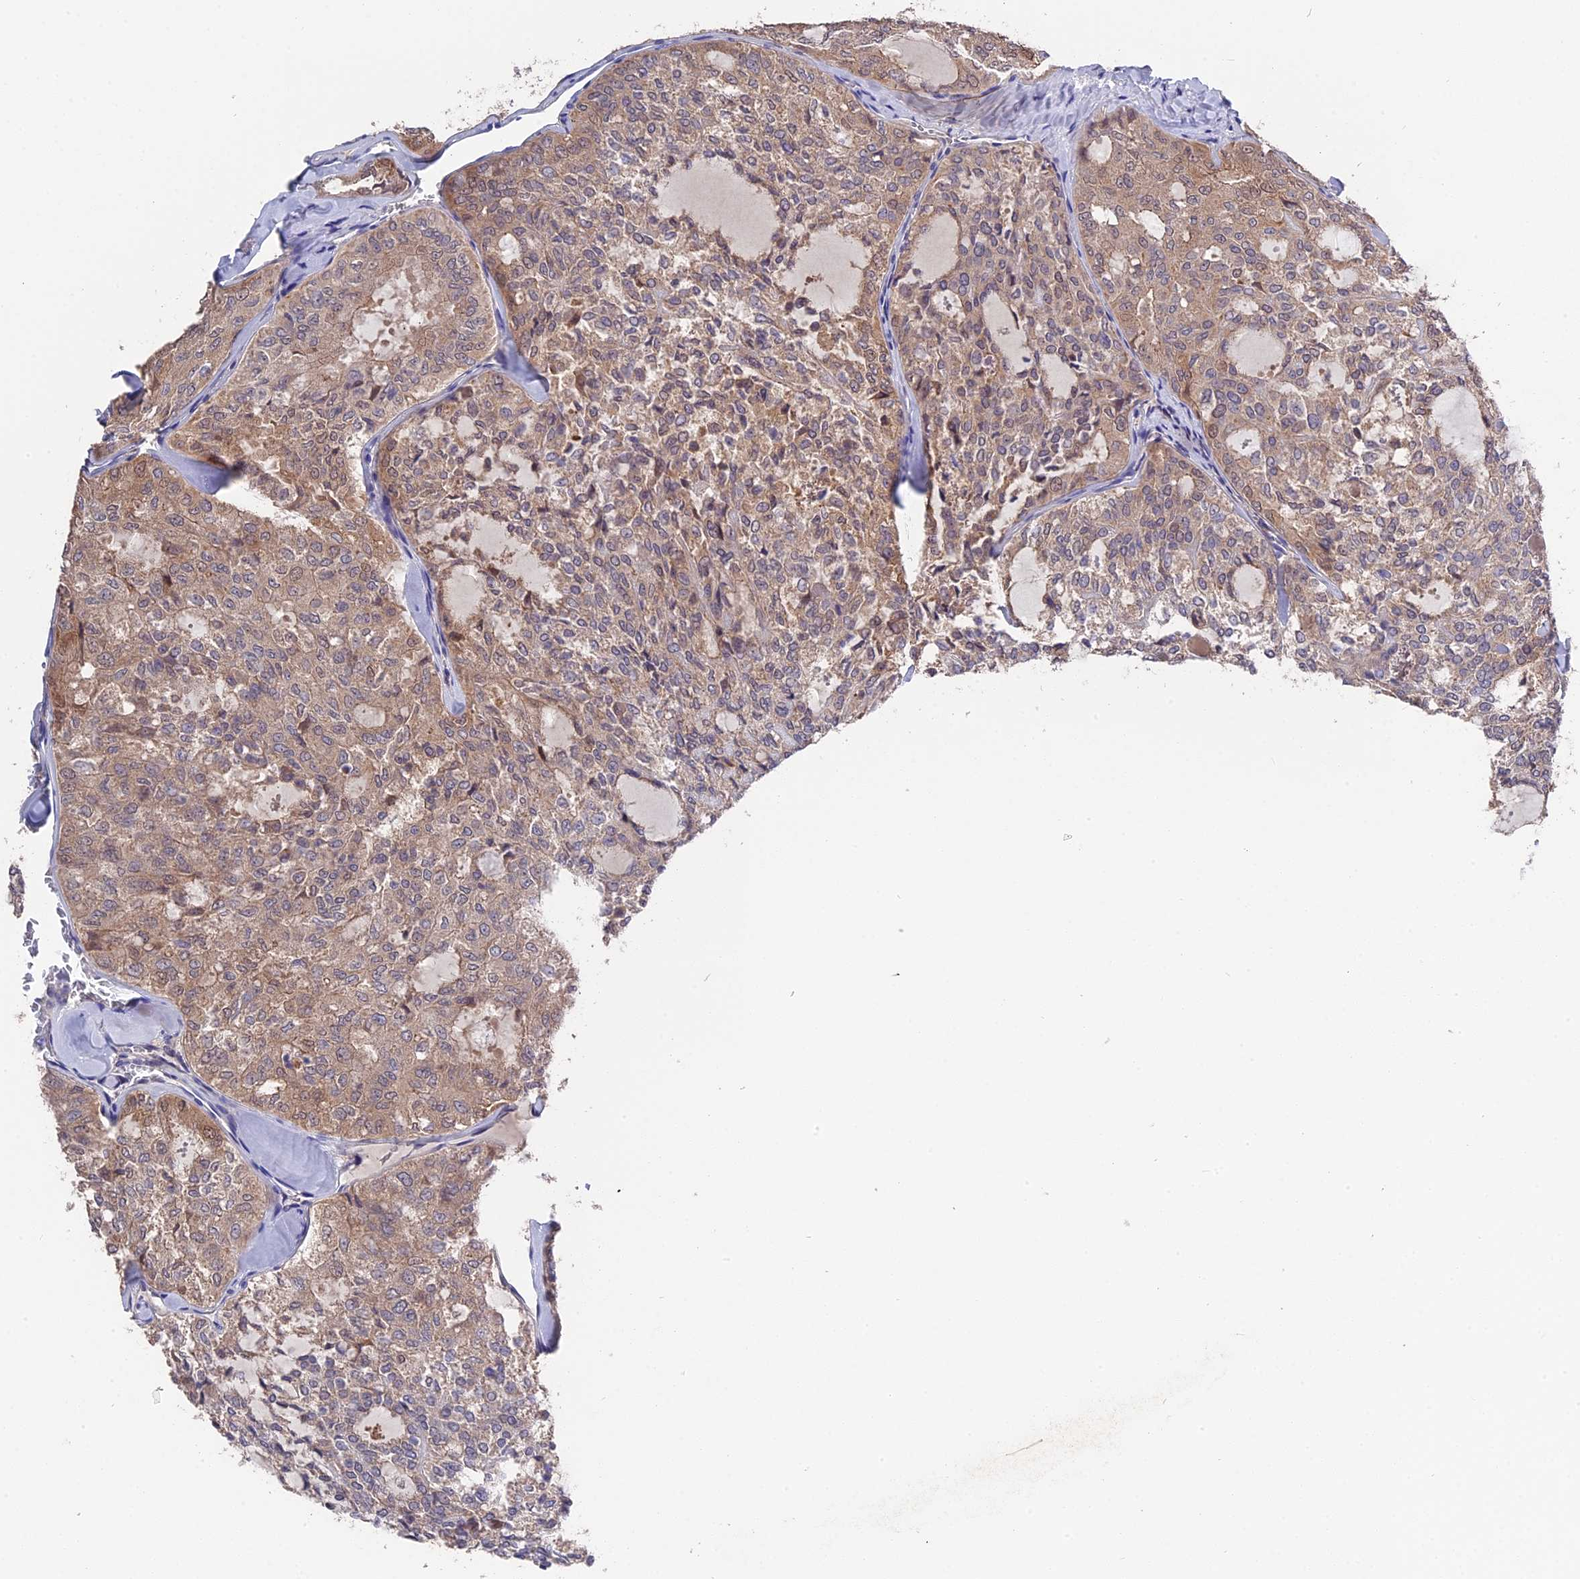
{"staining": {"intensity": "weak", "quantity": ">75%", "location": "cytoplasmic/membranous"}, "tissue": "thyroid cancer", "cell_type": "Tumor cells", "image_type": "cancer", "snomed": [{"axis": "morphology", "description": "Follicular adenoma carcinoma, NOS"}, {"axis": "topography", "description": "Thyroid gland"}], "caption": "Follicular adenoma carcinoma (thyroid) stained for a protein (brown) shows weak cytoplasmic/membranous positive expression in about >75% of tumor cells.", "gene": "ZCCHC2", "patient": {"sex": "male", "age": 75}}